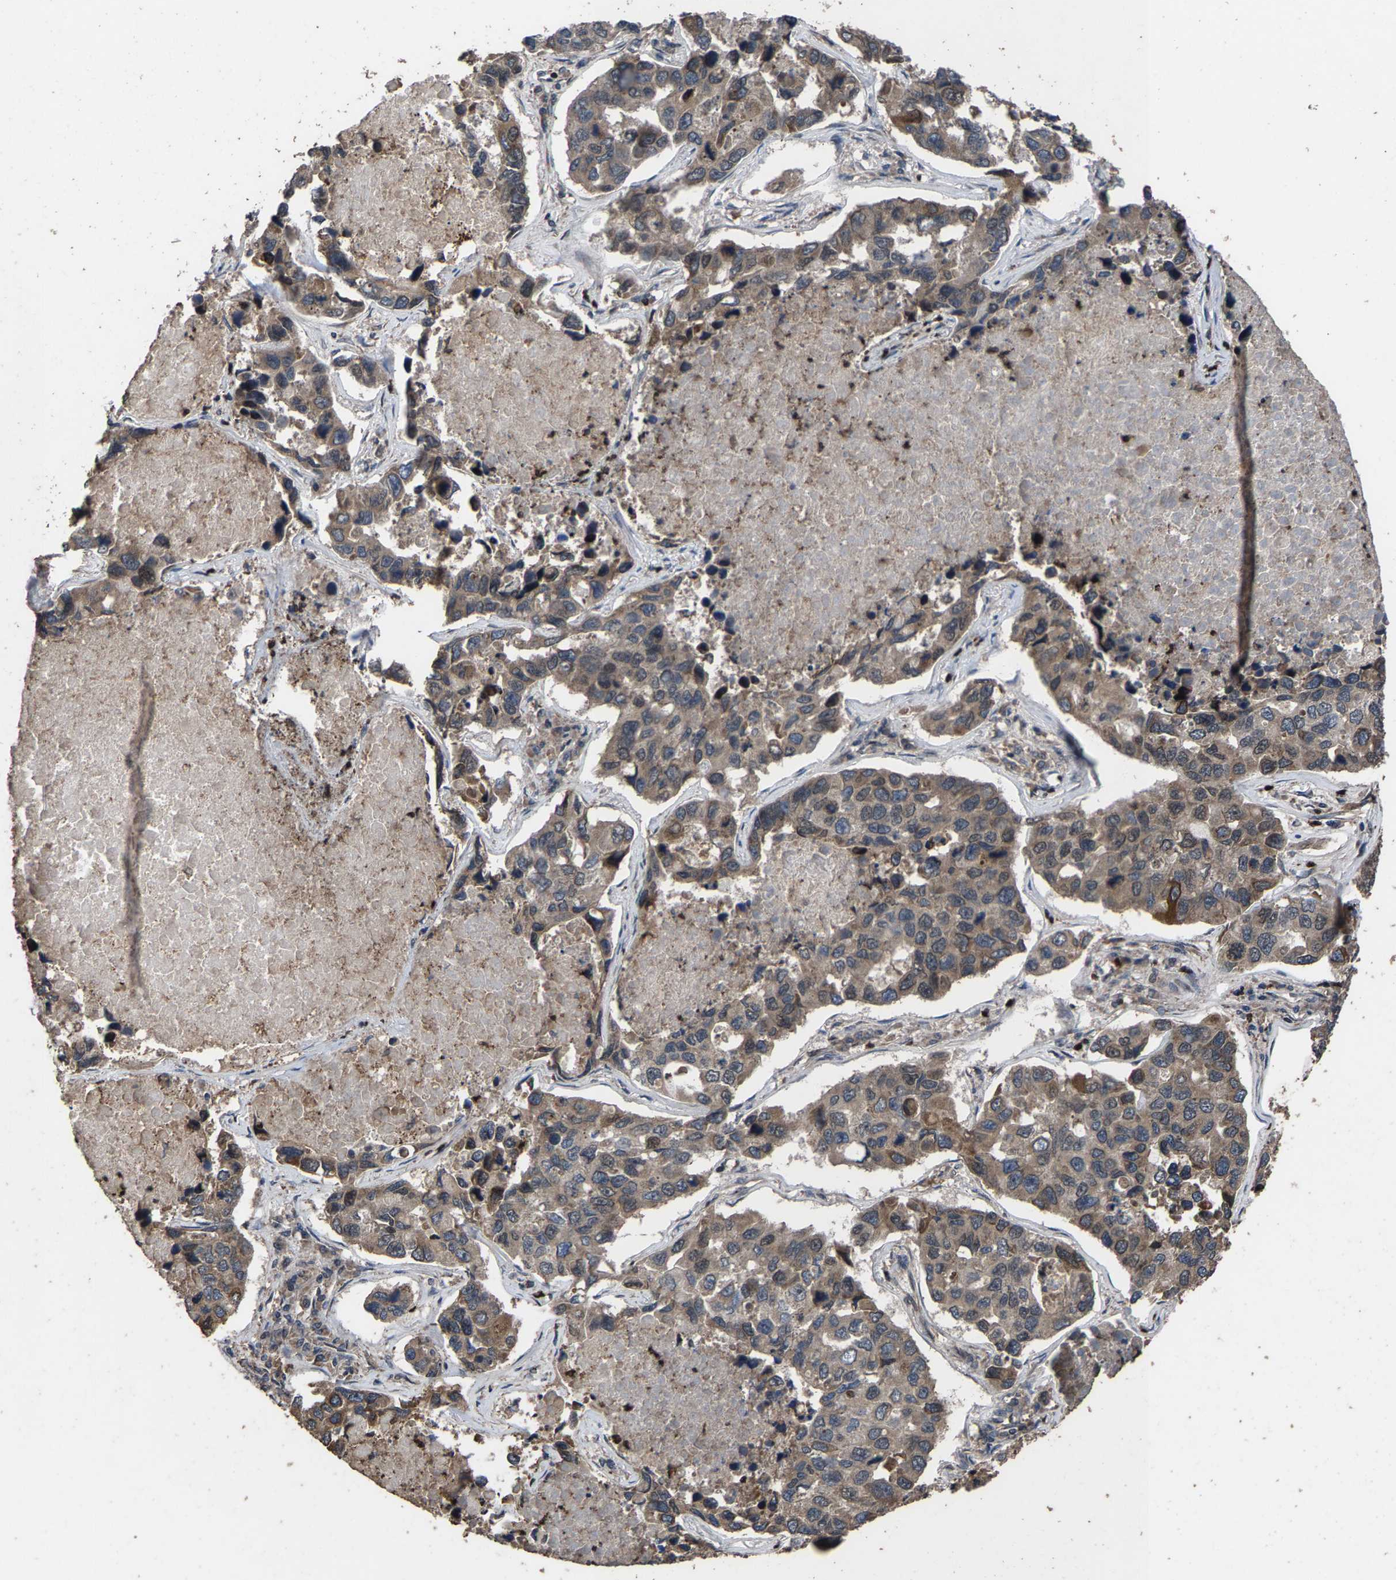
{"staining": {"intensity": "weak", "quantity": ">75%", "location": "cytoplasmic/membranous"}, "tissue": "lung cancer", "cell_type": "Tumor cells", "image_type": "cancer", "snomed": [{"axis": "morphology", "description": "Adenocarcinoma, NOS"}, {"axis": "topography", "description": "Lung"}], "caption": "Brown immunohistochemical staining in adenocarcinoma (lung) displays weak cytoplasmic/membranous expression in about >75% of tumor cells.", "gene": "HAUS6", "patient": {"sex": "male", "age": 64}}